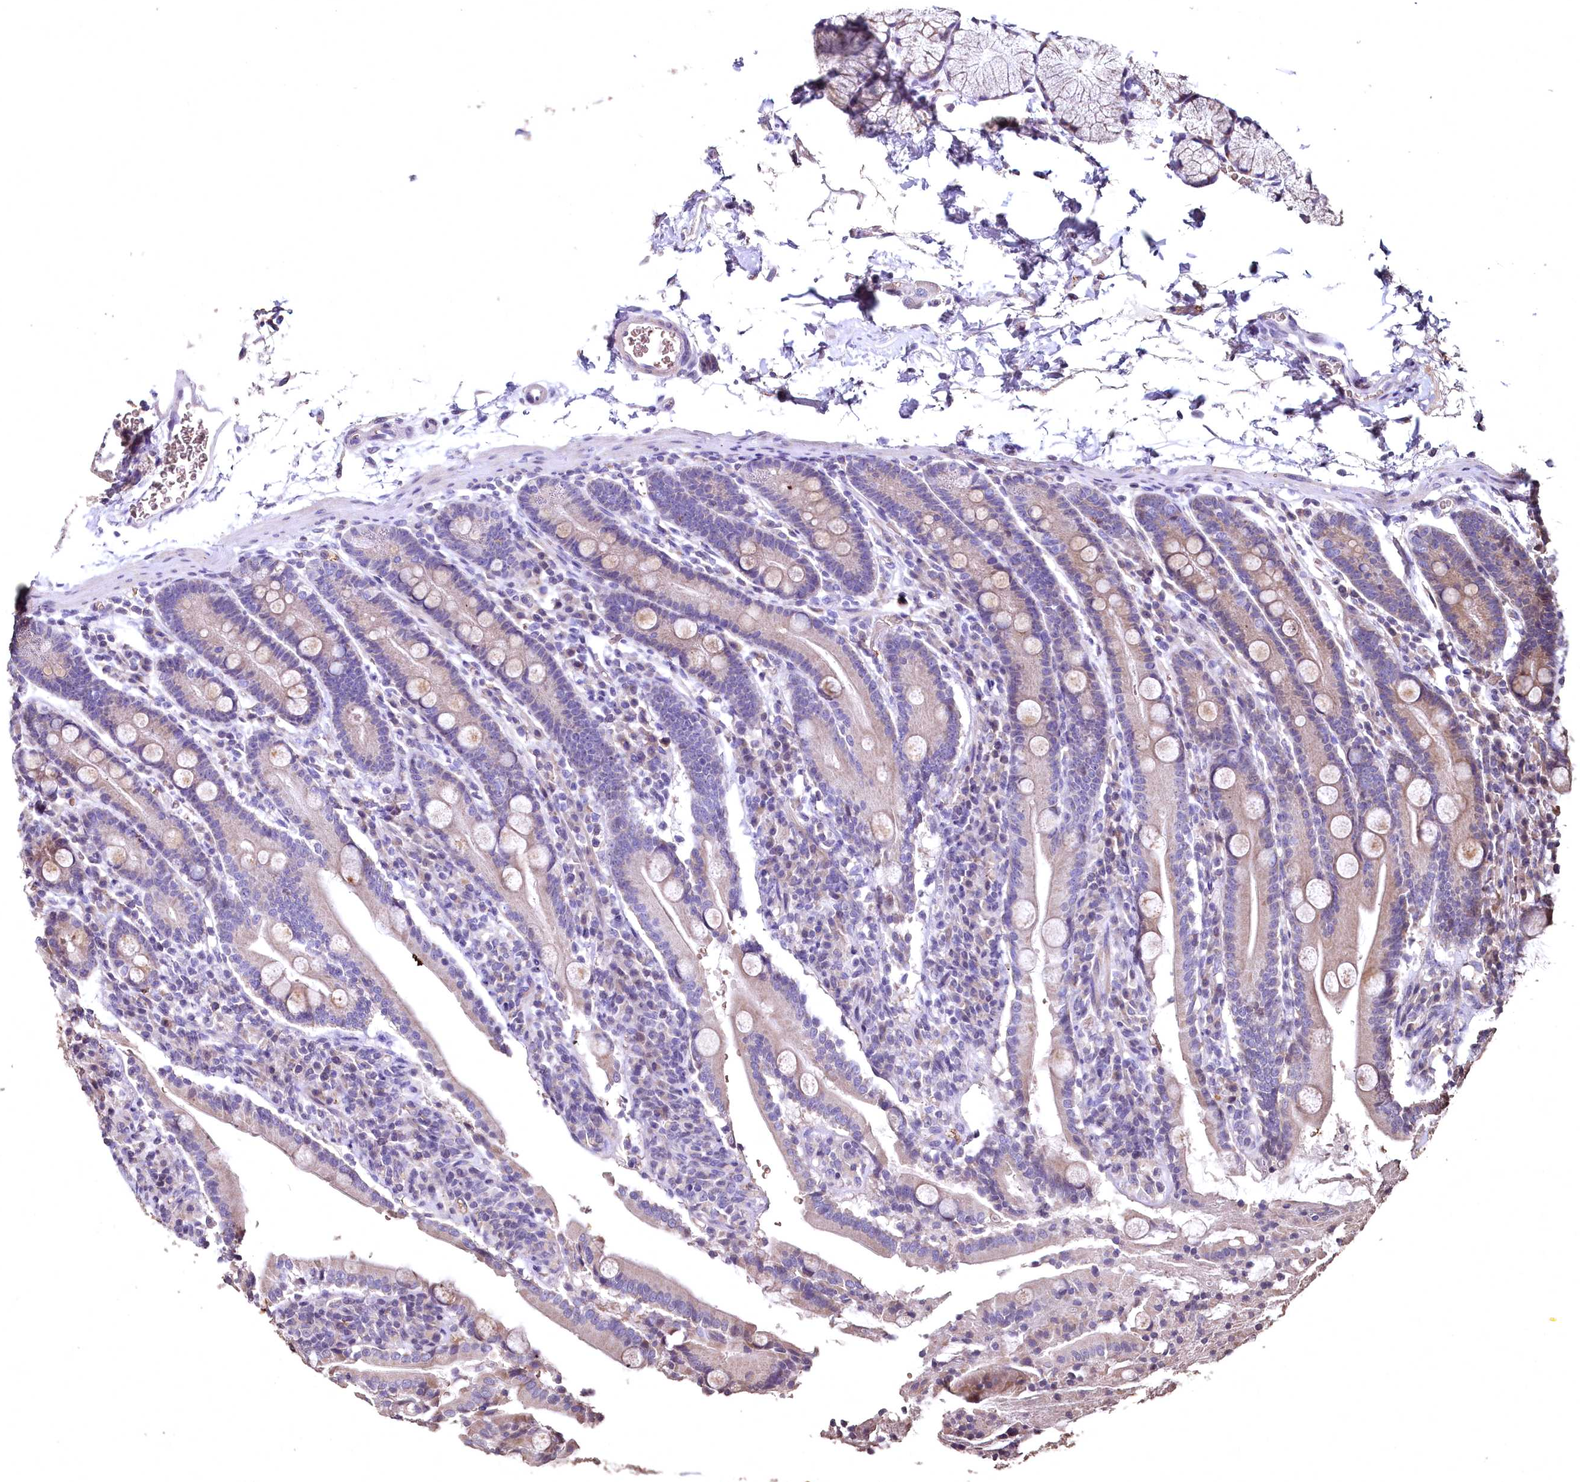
{"staining": {"intensity": "weak", "quantity": "<25%", "location": "cytoplasmic/membranous"}, "tissue": "duodenum", "cell_type": "Glandular cells", "image_type": "normal", "snomed": [{"axis": "morphology", "description": "Normal tissue, NOS"}, {"axis": "topography", "description": "Duodenum"}], "caption": "The micrograph exhibits no significant positivity in glandular cells of duodenum. (DAB (3,3'-diaminobenzidine) immunohistochemistry visualized using brightfield microscopy, high magnification).", "gene": "SPTA1", "patient": {"sex": "male", "age": 35}}